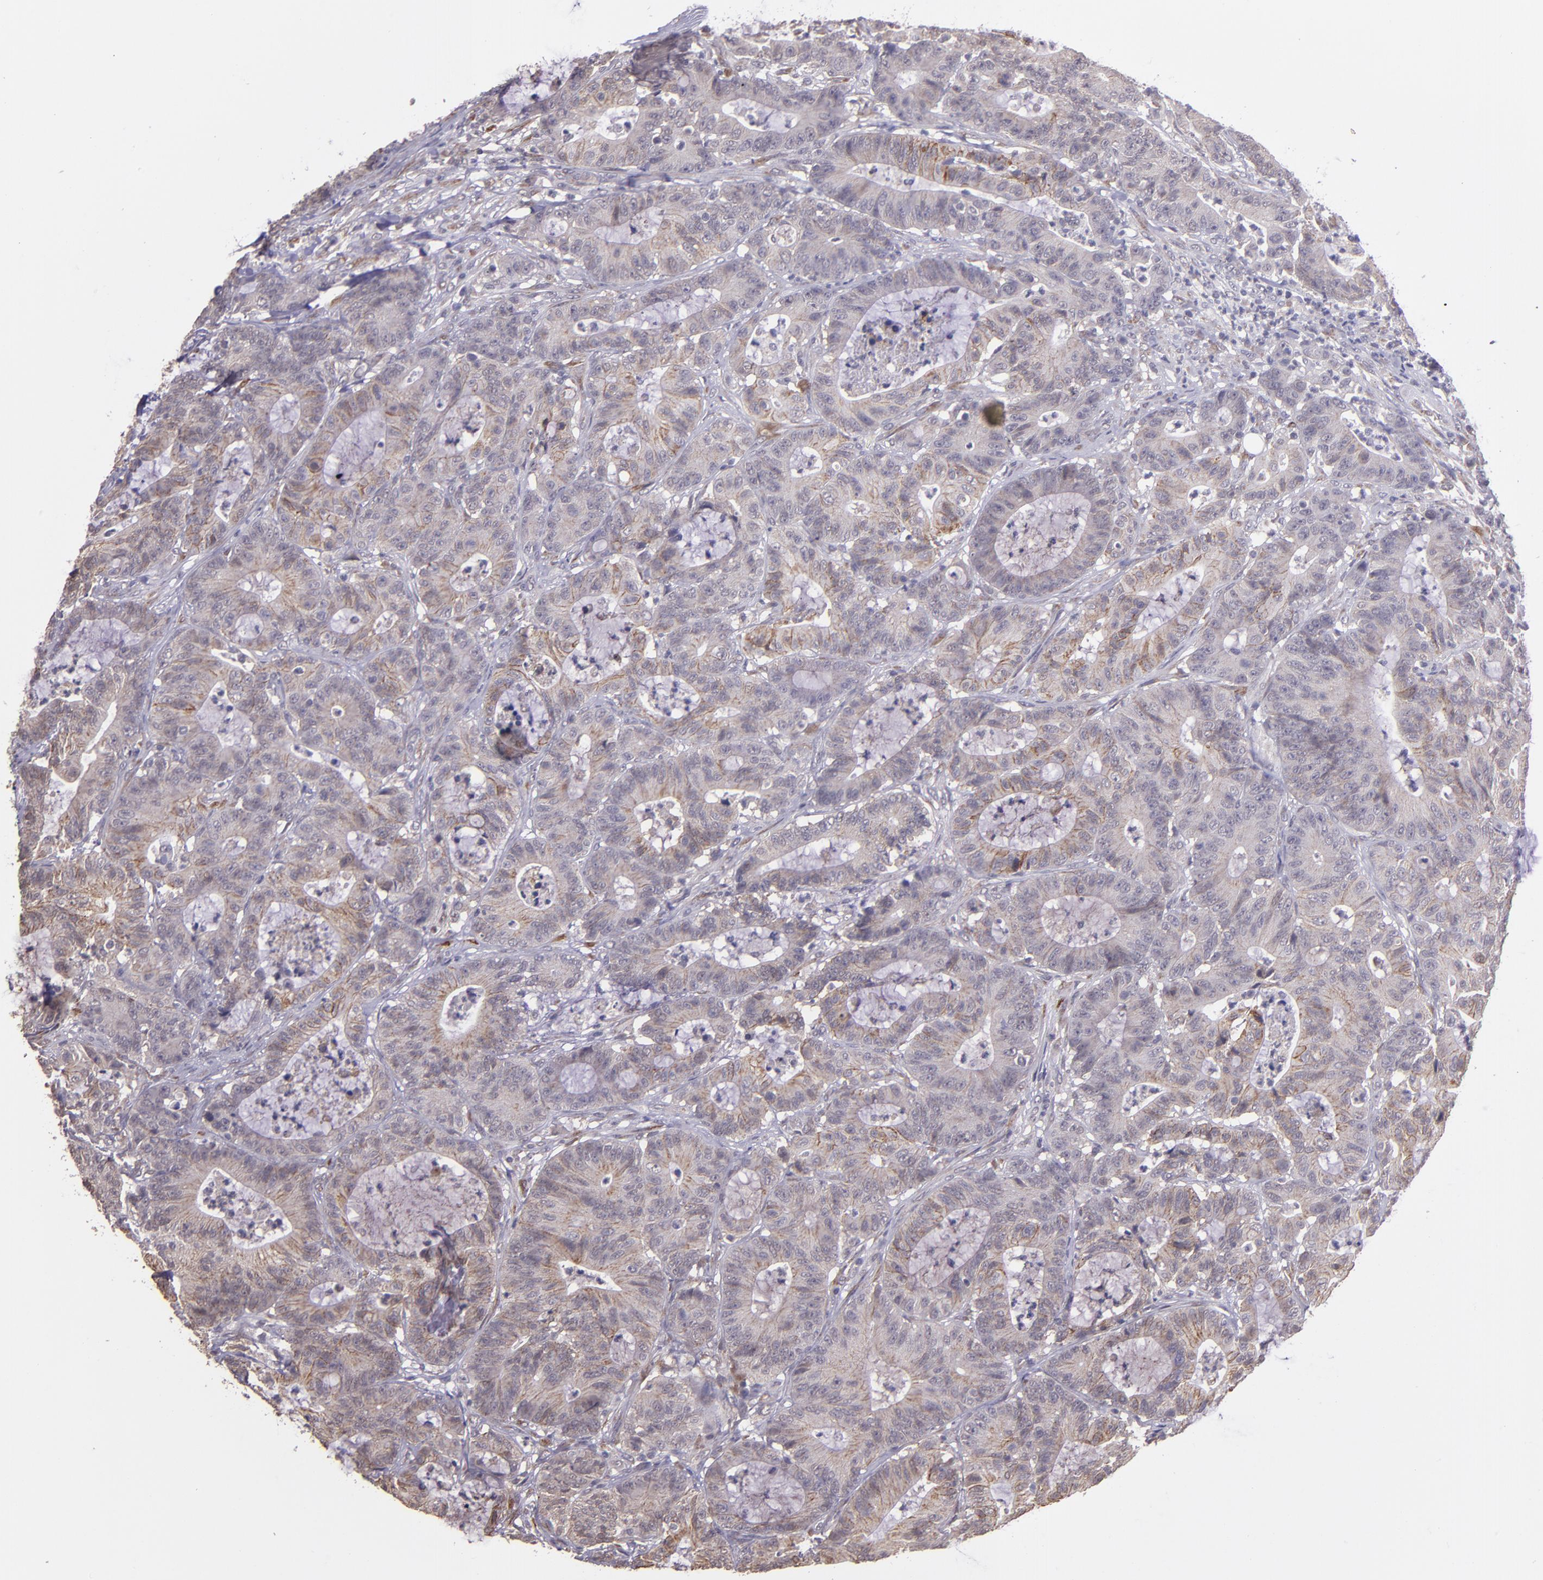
{"staining": {"intensity": "weak", "quantity": ">75%", "location": "cytoplasmic/membranous"}, "tissue": "colorectal cancer", "cell_type": "Tumor cells", "image_type": "cancer", "snomed": [{"axis": "morphology", "description": "Adenocarcinoma, NOS"}, {"axis": "topography", "description": "Colon"}], "caption": "Immunohistochemistry (IHC) of colorectal cancer shows low levels of weak cytoplasmic/membranous expression in approximately >75% of tumor cells.", "gene": "TAF7L", "patient": {"sex": "female", "age": 84}}